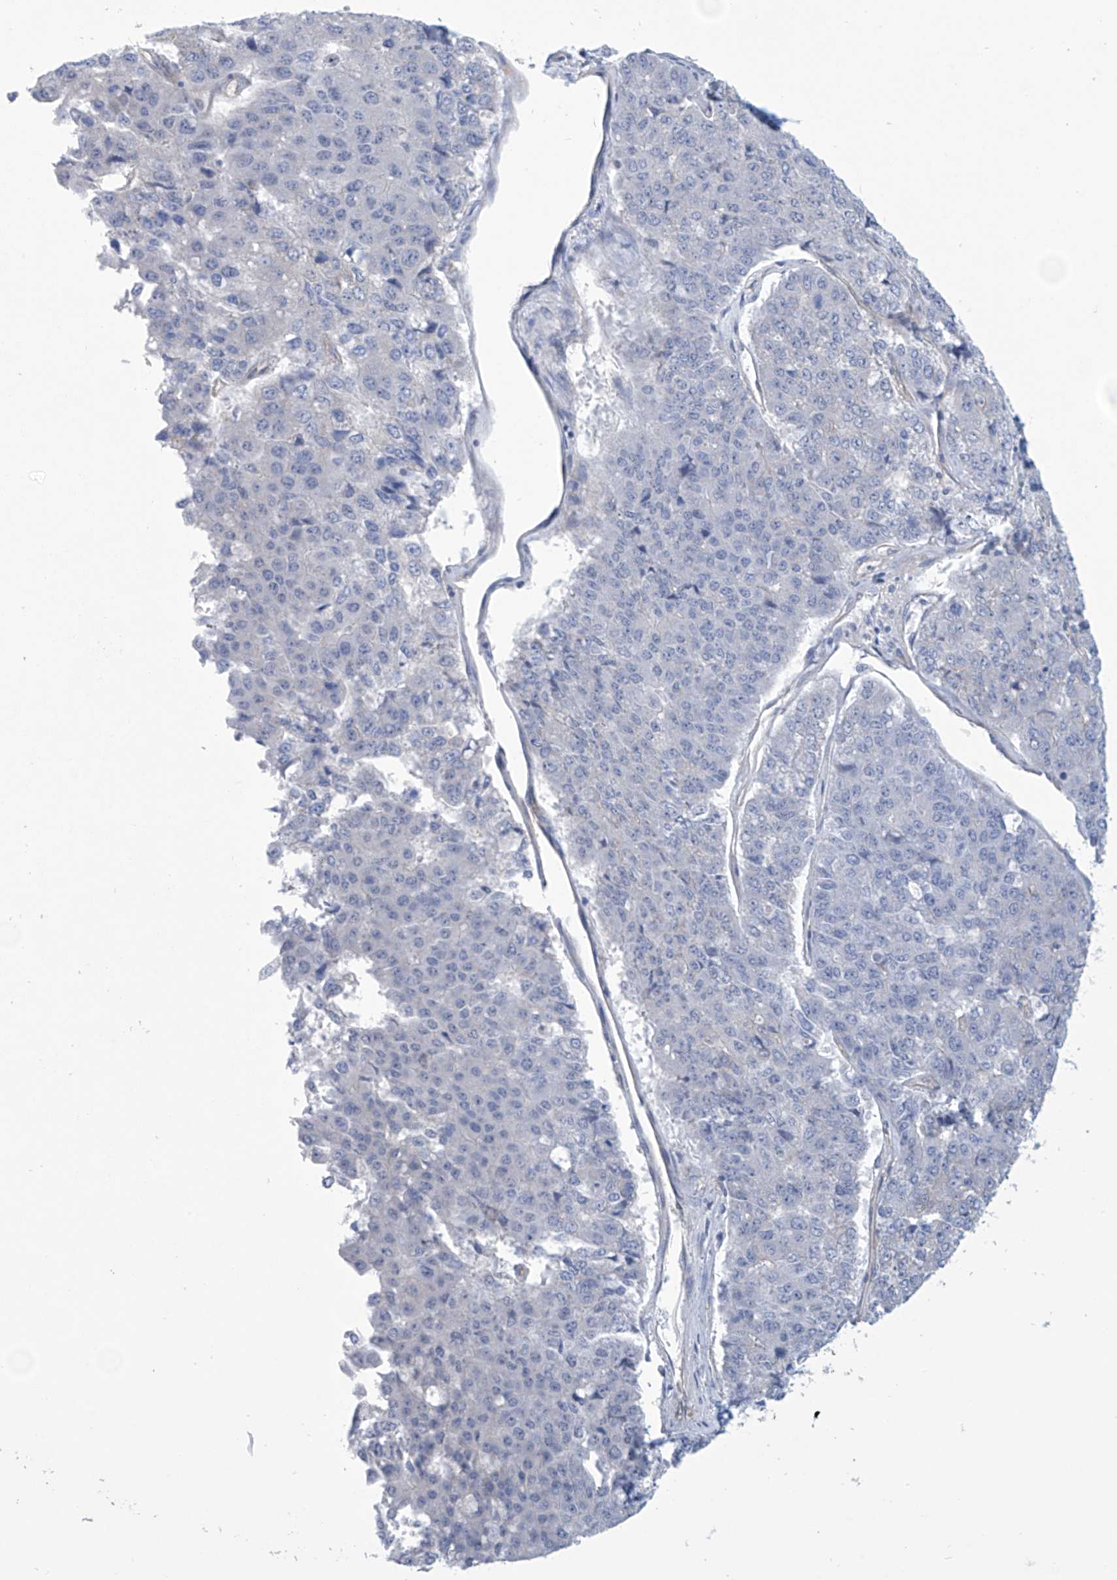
{"staining": {"intensity": "negative", "quantity": "none", "location": "none"}, "tissue": "pancreatic cancer", "cell_type": "Tumor cells", "image_type": "cancer", "snomed": [{"axis": "morphology", "description": "Adenocarcinoma, NOS"}, {"axis": "topography", "description": "Pancreas"}], "caption": "Micrograph shows no significant protein staining in tumor cells of adenocarcinoma (pancreatic).", "gene": "ABHD13", "patient": {"sex": "male", "age": 50}}